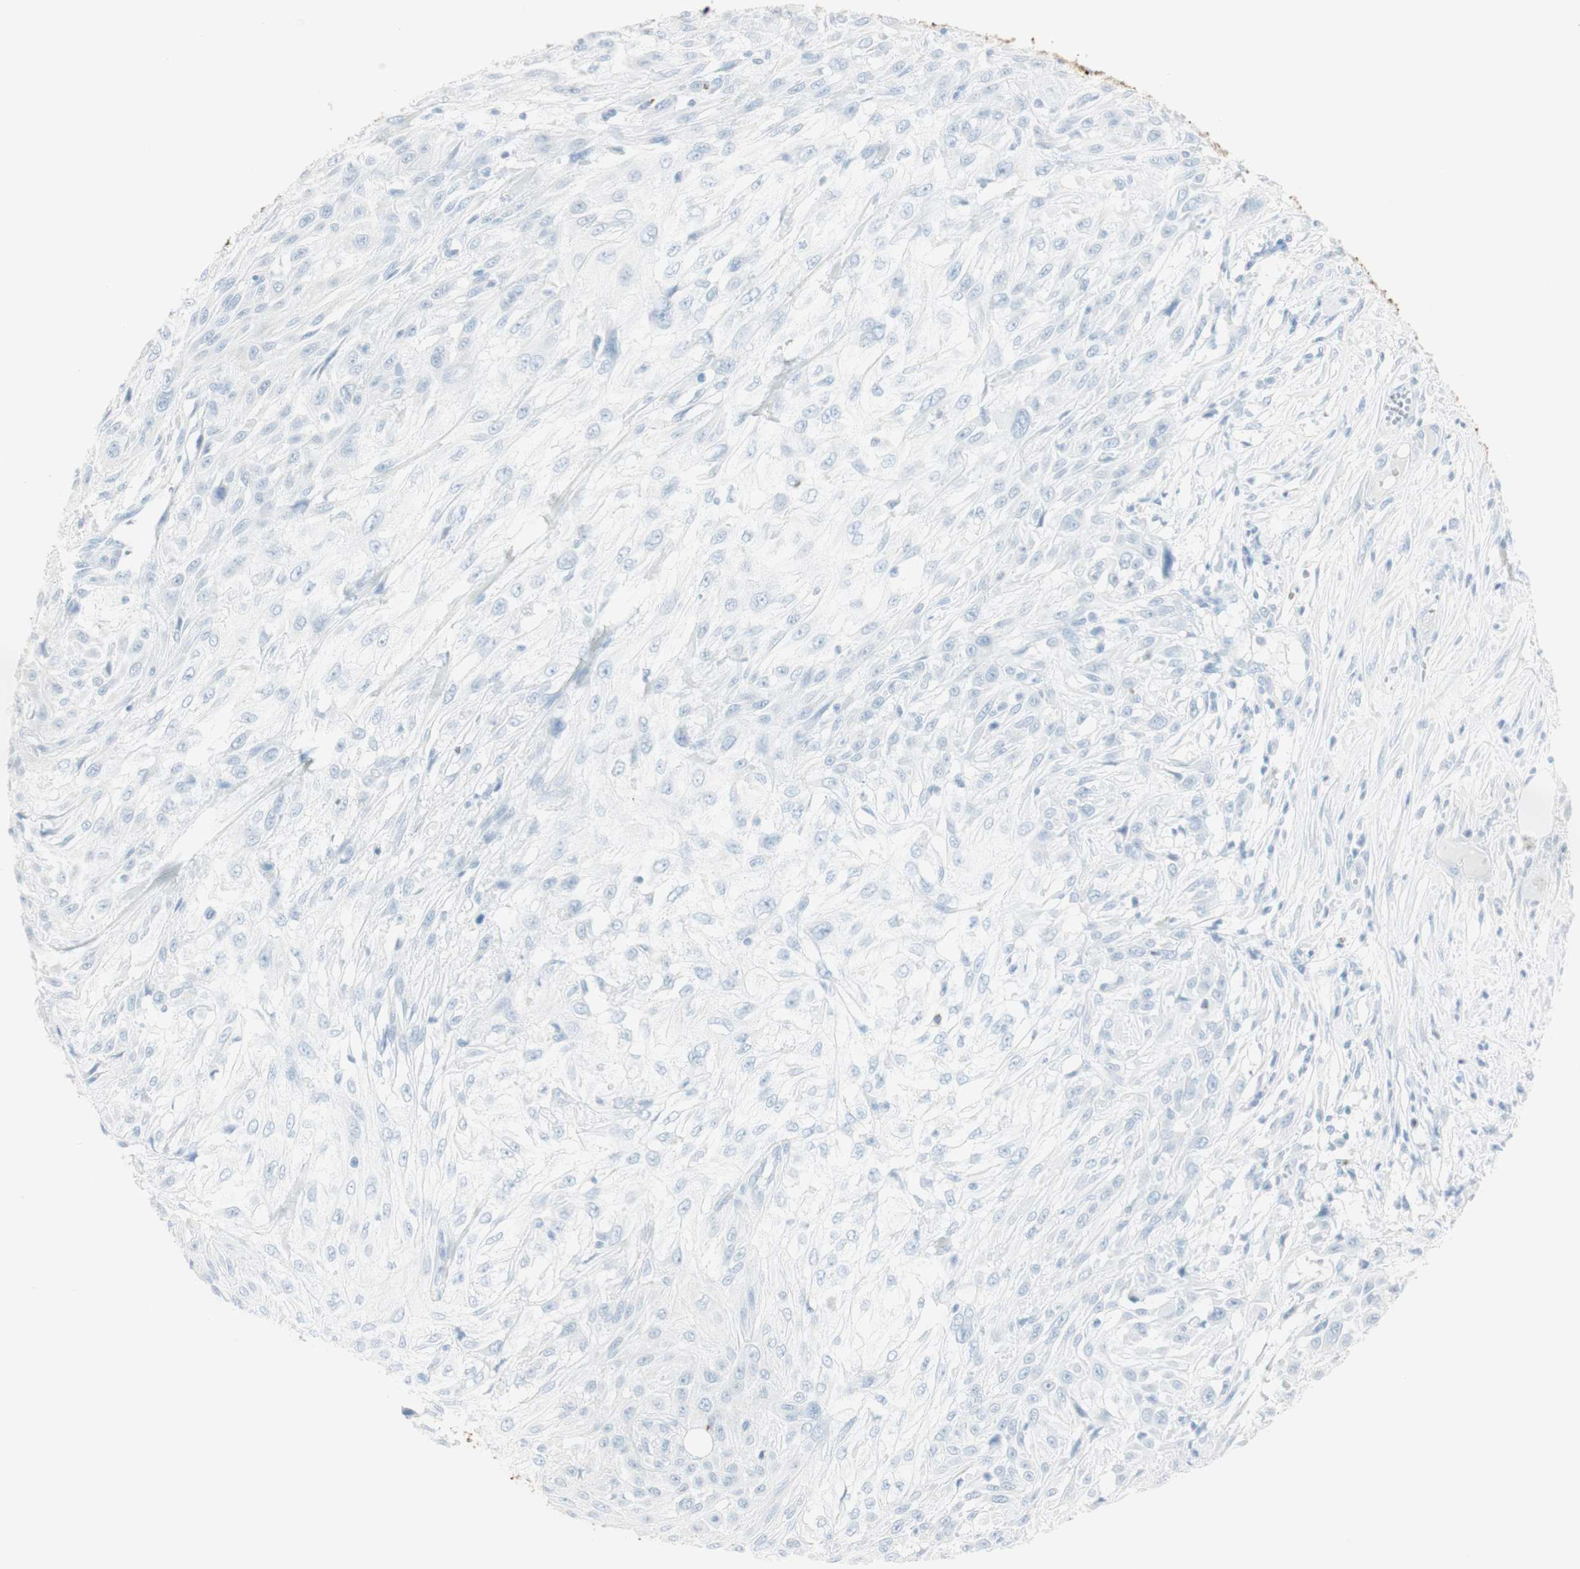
{"staining": {"intensity": "negative", "quantity": "none", "location": "none"}, "tissue": "skin cancer", "cell_type": "Tumor cells", "image_type": "cancer", "snomed": [{"axis": "morphology", "description": "Squamous cell carcinoma, NOS"}, {"axis": "topography", "description": "Skin"}], "caption": "Immunohistochemical staining of skin squamous cell carcinoma demonstrates no significant positivity in tumor cells.", "gene": "NAPSA", "patient": {"sex": "male", "age": 75}}